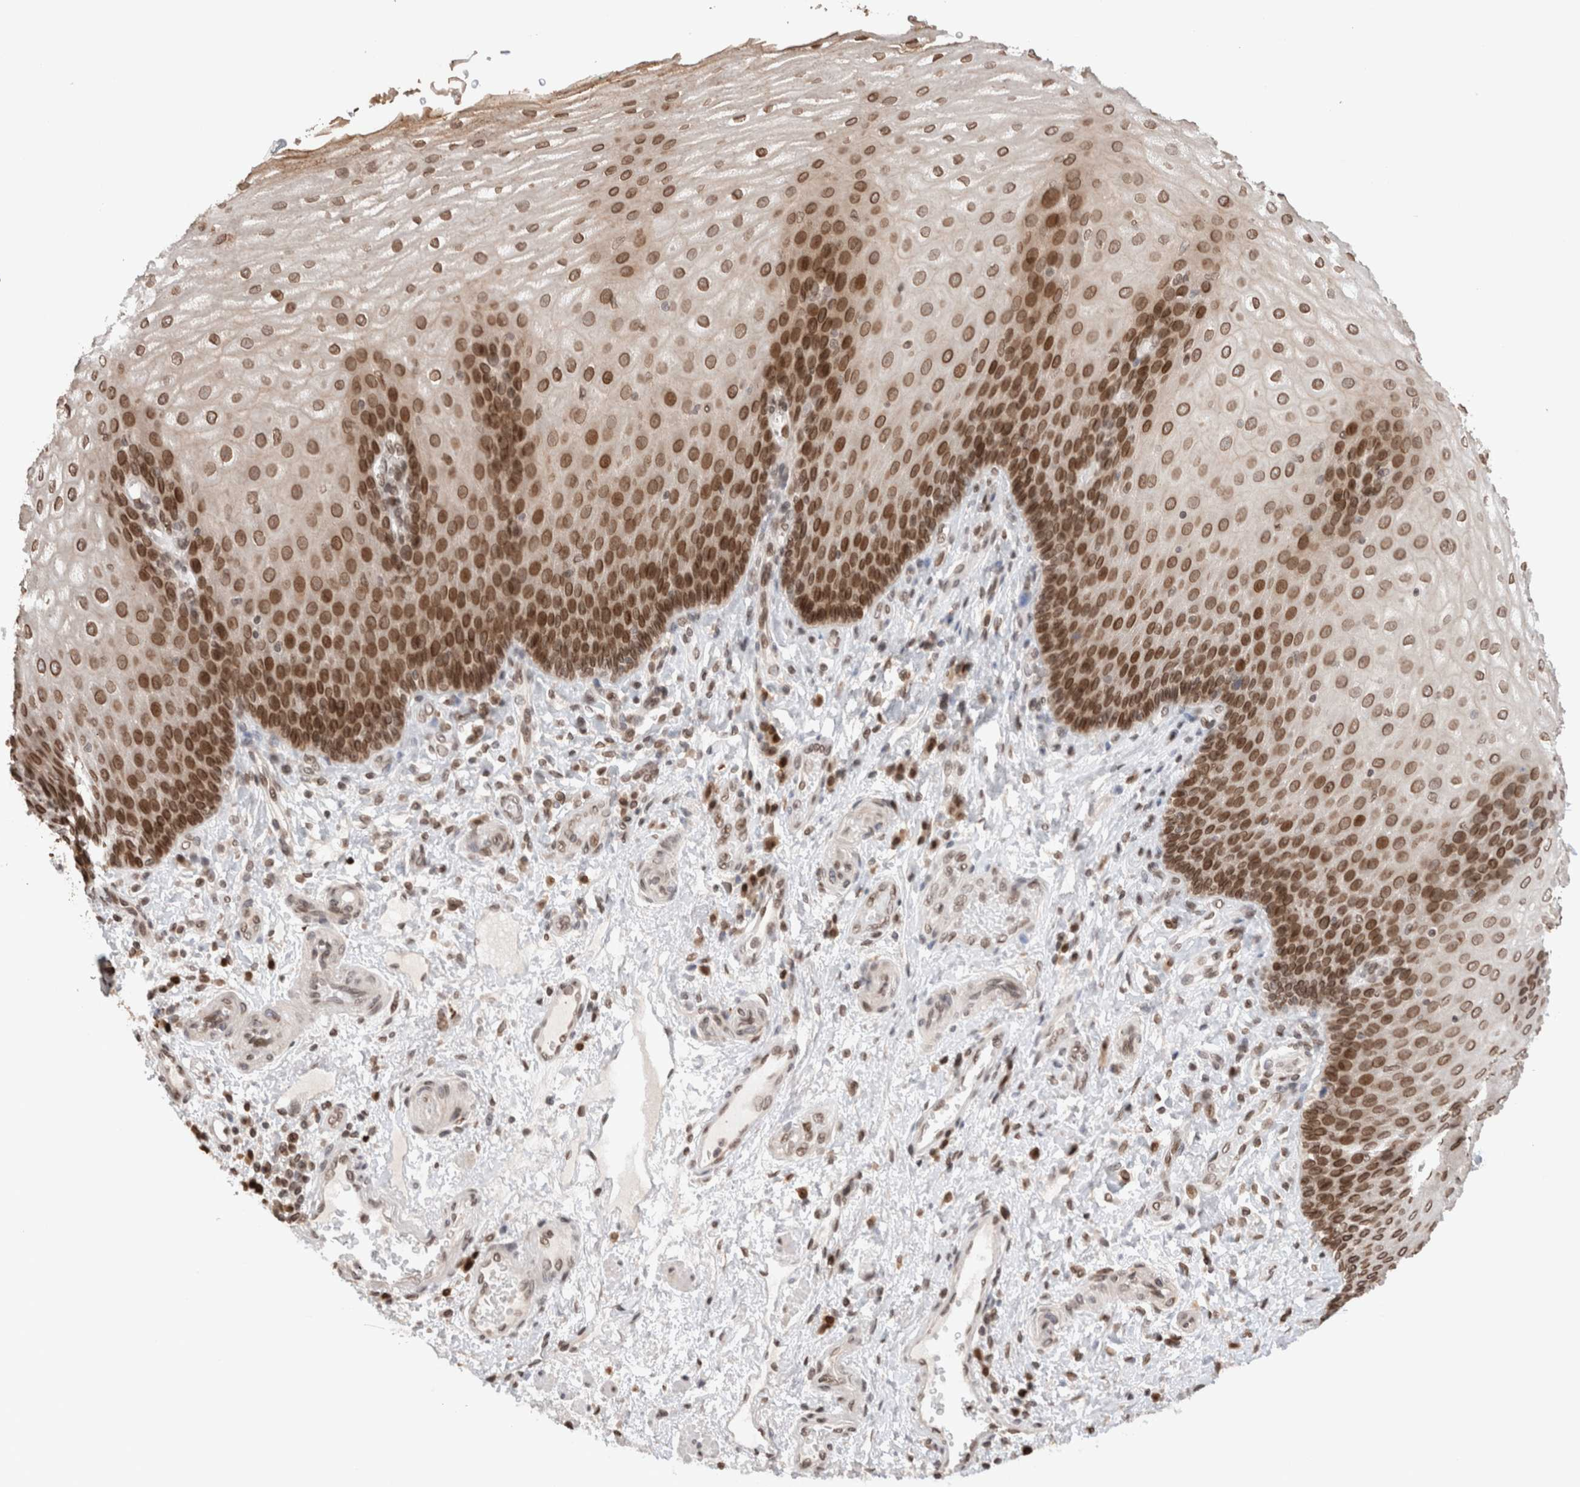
{"staining": {"intensity": "moderate", "quantity": ">75%", "location": "cytoplasmic/membranous,nuclear"}, "tissue": "esophagus", "cell_type": "Squamous epithelial cells", "image_type": "normal", "snomed": [{"axis": "morphology", "description": "Normal tissue, NOS"}, {"axis": "topography", "description": "Esophagus"}], "caption": "Immunohistochemistry (IHC) histopathology image of normal human esophagus stained for a protein (brown), which displays medium levels of moderate cytoplasmic/membranous,nuclear staining in approximately >75% of squamous epithelial cells.", "gene": "TPR", "patient": {"sex": "male", "age": 54}}